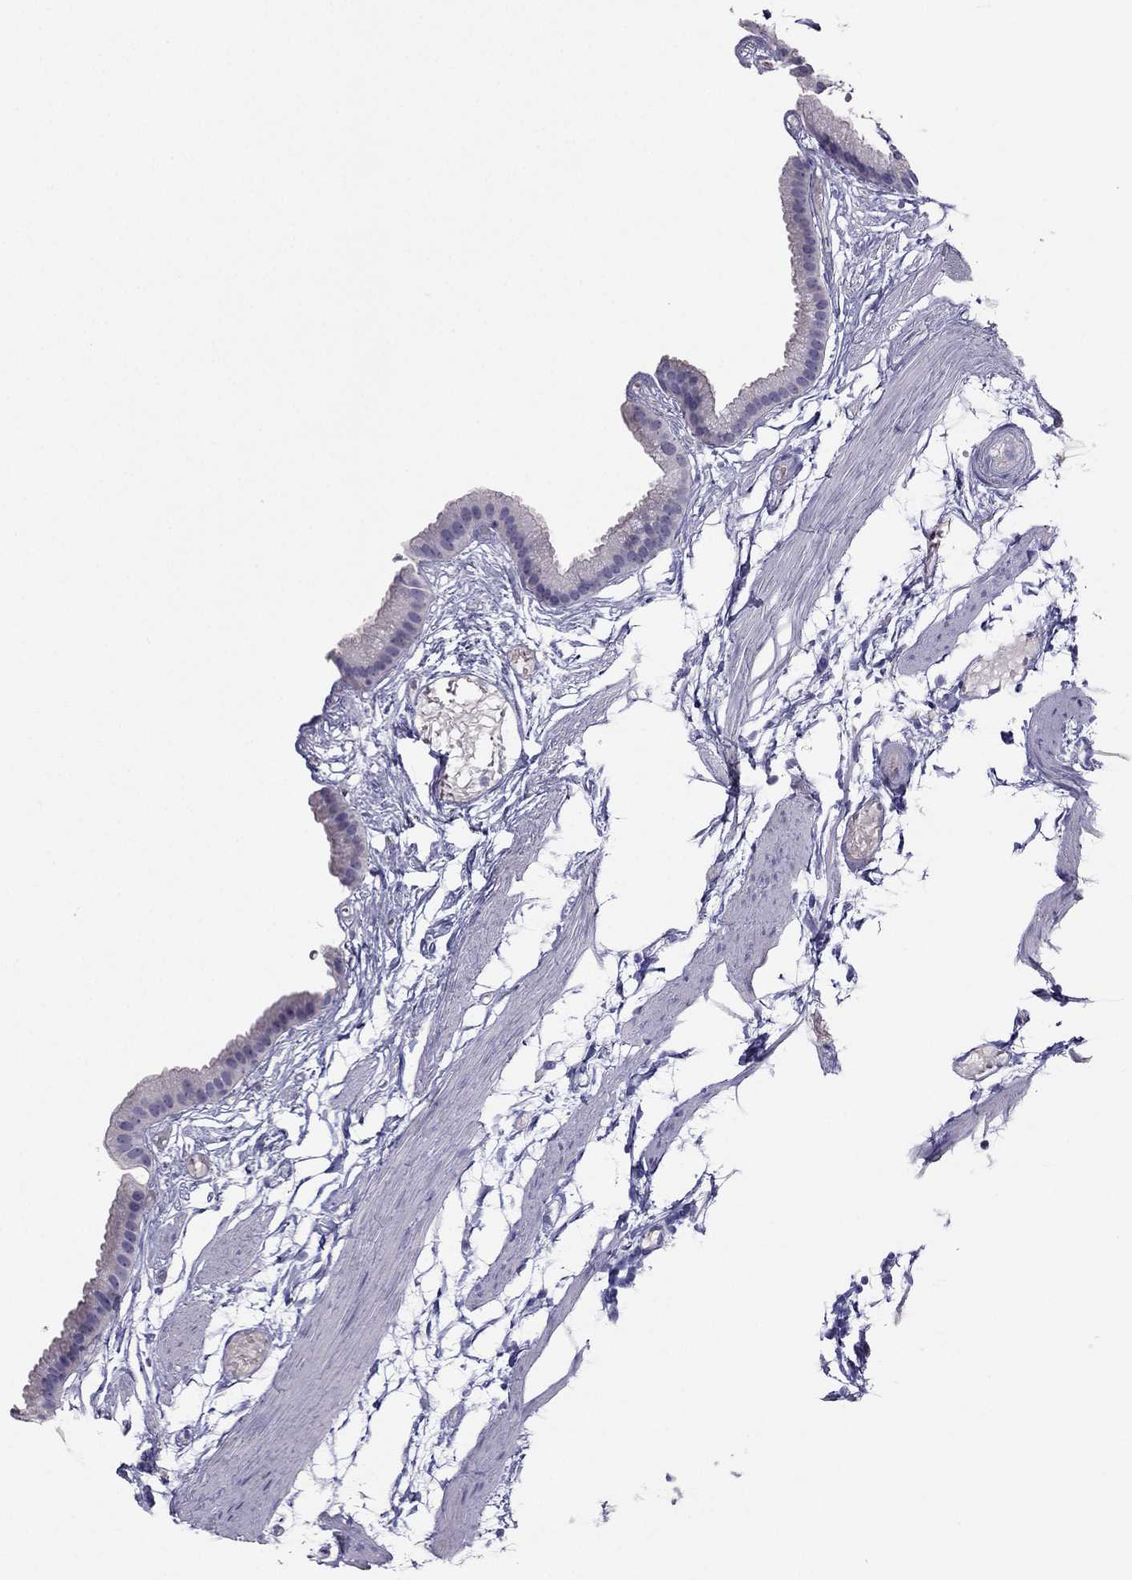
{"staining": {"intensity": "negative", "quantity": "none", "location": "none"}, "tissue": "gallbladder", "cell_type": "Glandular cells", "image_type": "normal", "snomed": [{"axis": "morphology", "description": "Normal tissue, NOS"}, {"axis": "topography", "description": "Gallbladder"}], "caption": "There is no significant staining in glandular cells of gallbladder. The staining was performed using DAB (3,3'-diaminobenzidine) to visualize the protein expression in brown, while the nuclei were stained in blue with hematoxylin (Magnification: 20x).", "gene": "PDE6A", "patient": {"sex": "female", "age": 45}}